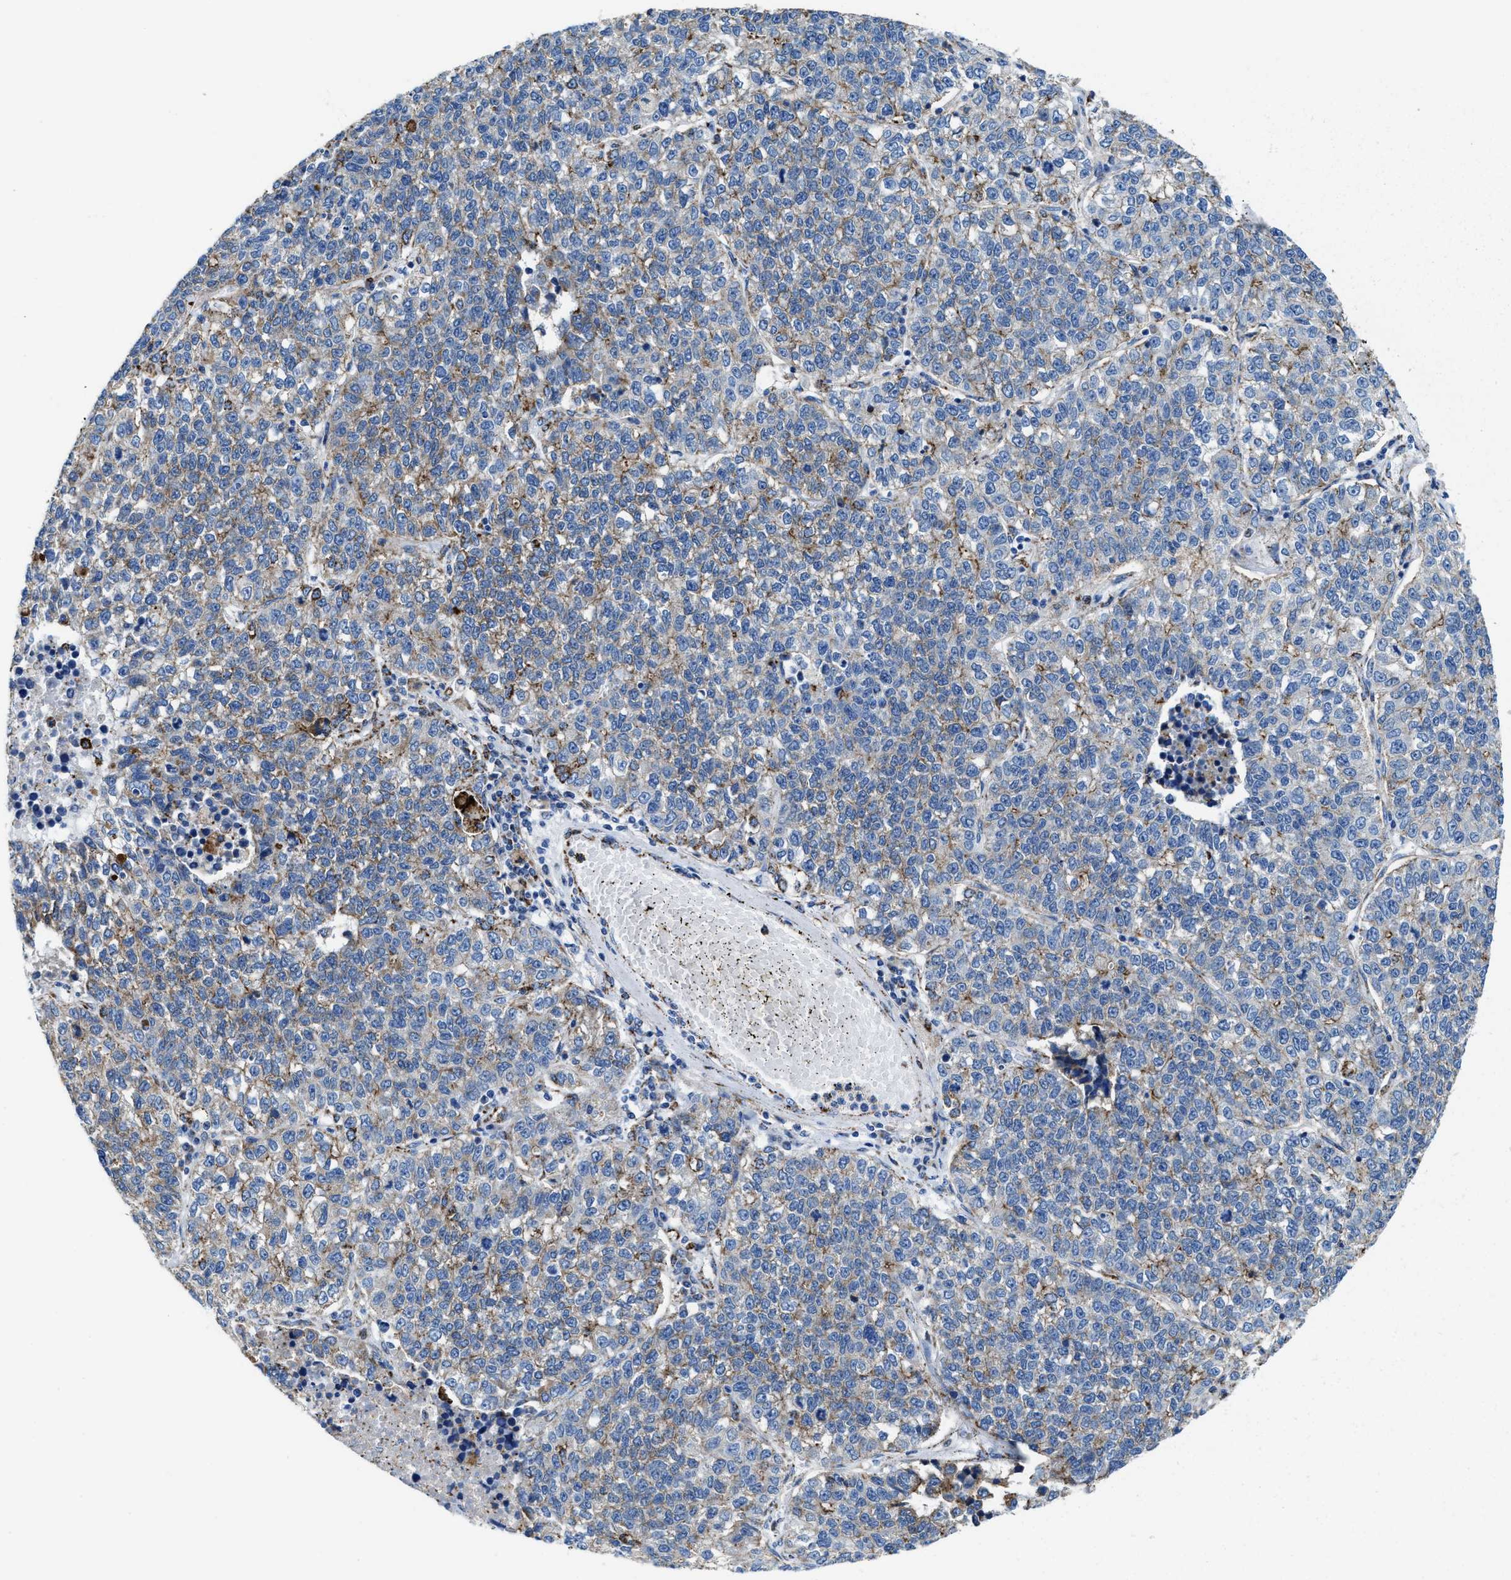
{"staining": {"intensity": "weak", "quantity": "25%-75%", "location": "cytoplasmic/membranous"}, "tissue": "lung cancer", "cell_type": "Tumor cells", "image_type": "cancer", "snomed": [{"axis": "morphology", "description": "Adenocarcinoma, NOS"}, {"axis": "topography", "description": "Lung"}], "caption": "A histopathology image of human lung cancer stained for a protein demonstrates weak cytoplasmic/membranous brown staining in tumor cells.", "gene": "ALDH1B1", "patient": {"sex": "male", "age": 49}}